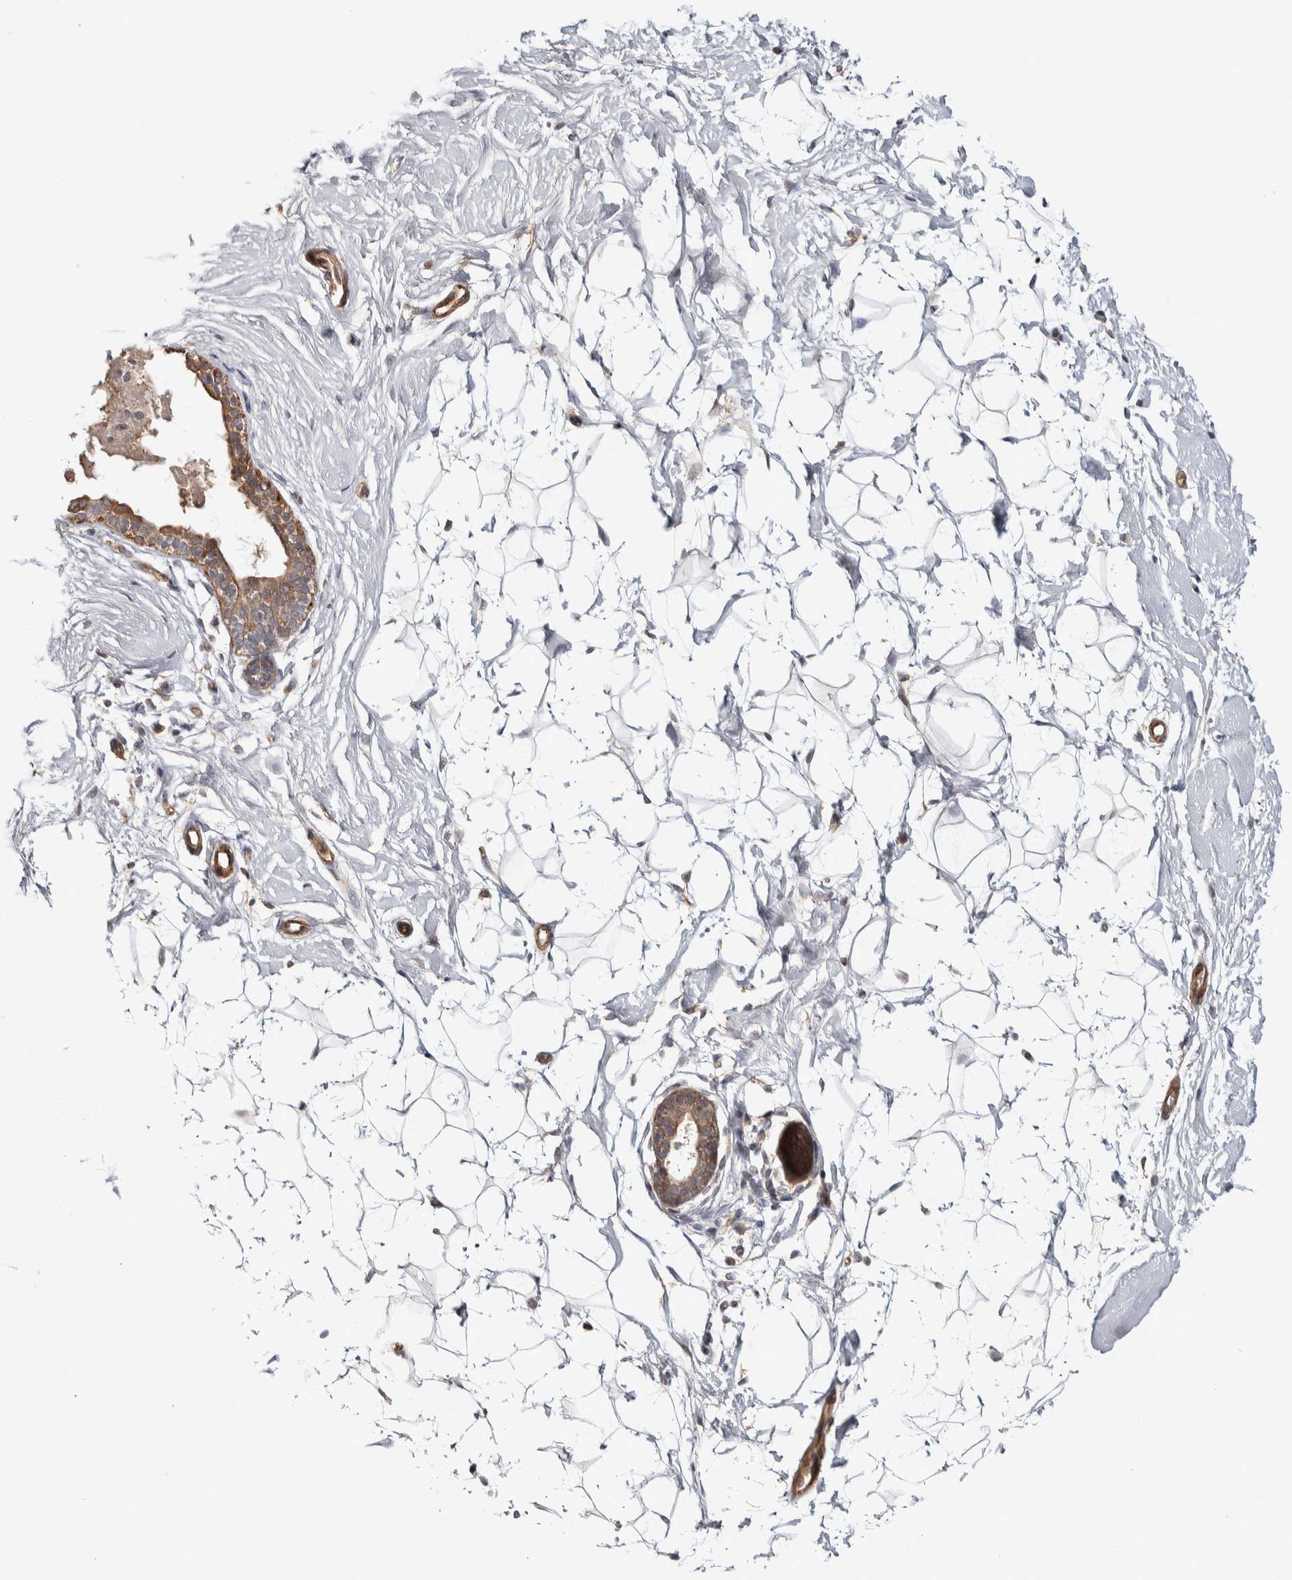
{"staining": {"intensity": "moderate", "quantity": "<25%", "location": "cytoplasmic/membranous"}, "tissue": "breast", "cell_type": "Adipocytes", "image_type": "normal", "snomed": [{"axis": "morphology", "description": "Normal tissue, NOS"}, {"axis": "topography", "description": "Breast"}], "caption": "Unremarkable breast exhibits moderate cytoplasmic/membranous expression in approximately <25% of adipocytes, visualized by immunohistochemistry.", "gene": "CHMP4C", "patient": {"sex": "female", "age": 22}}